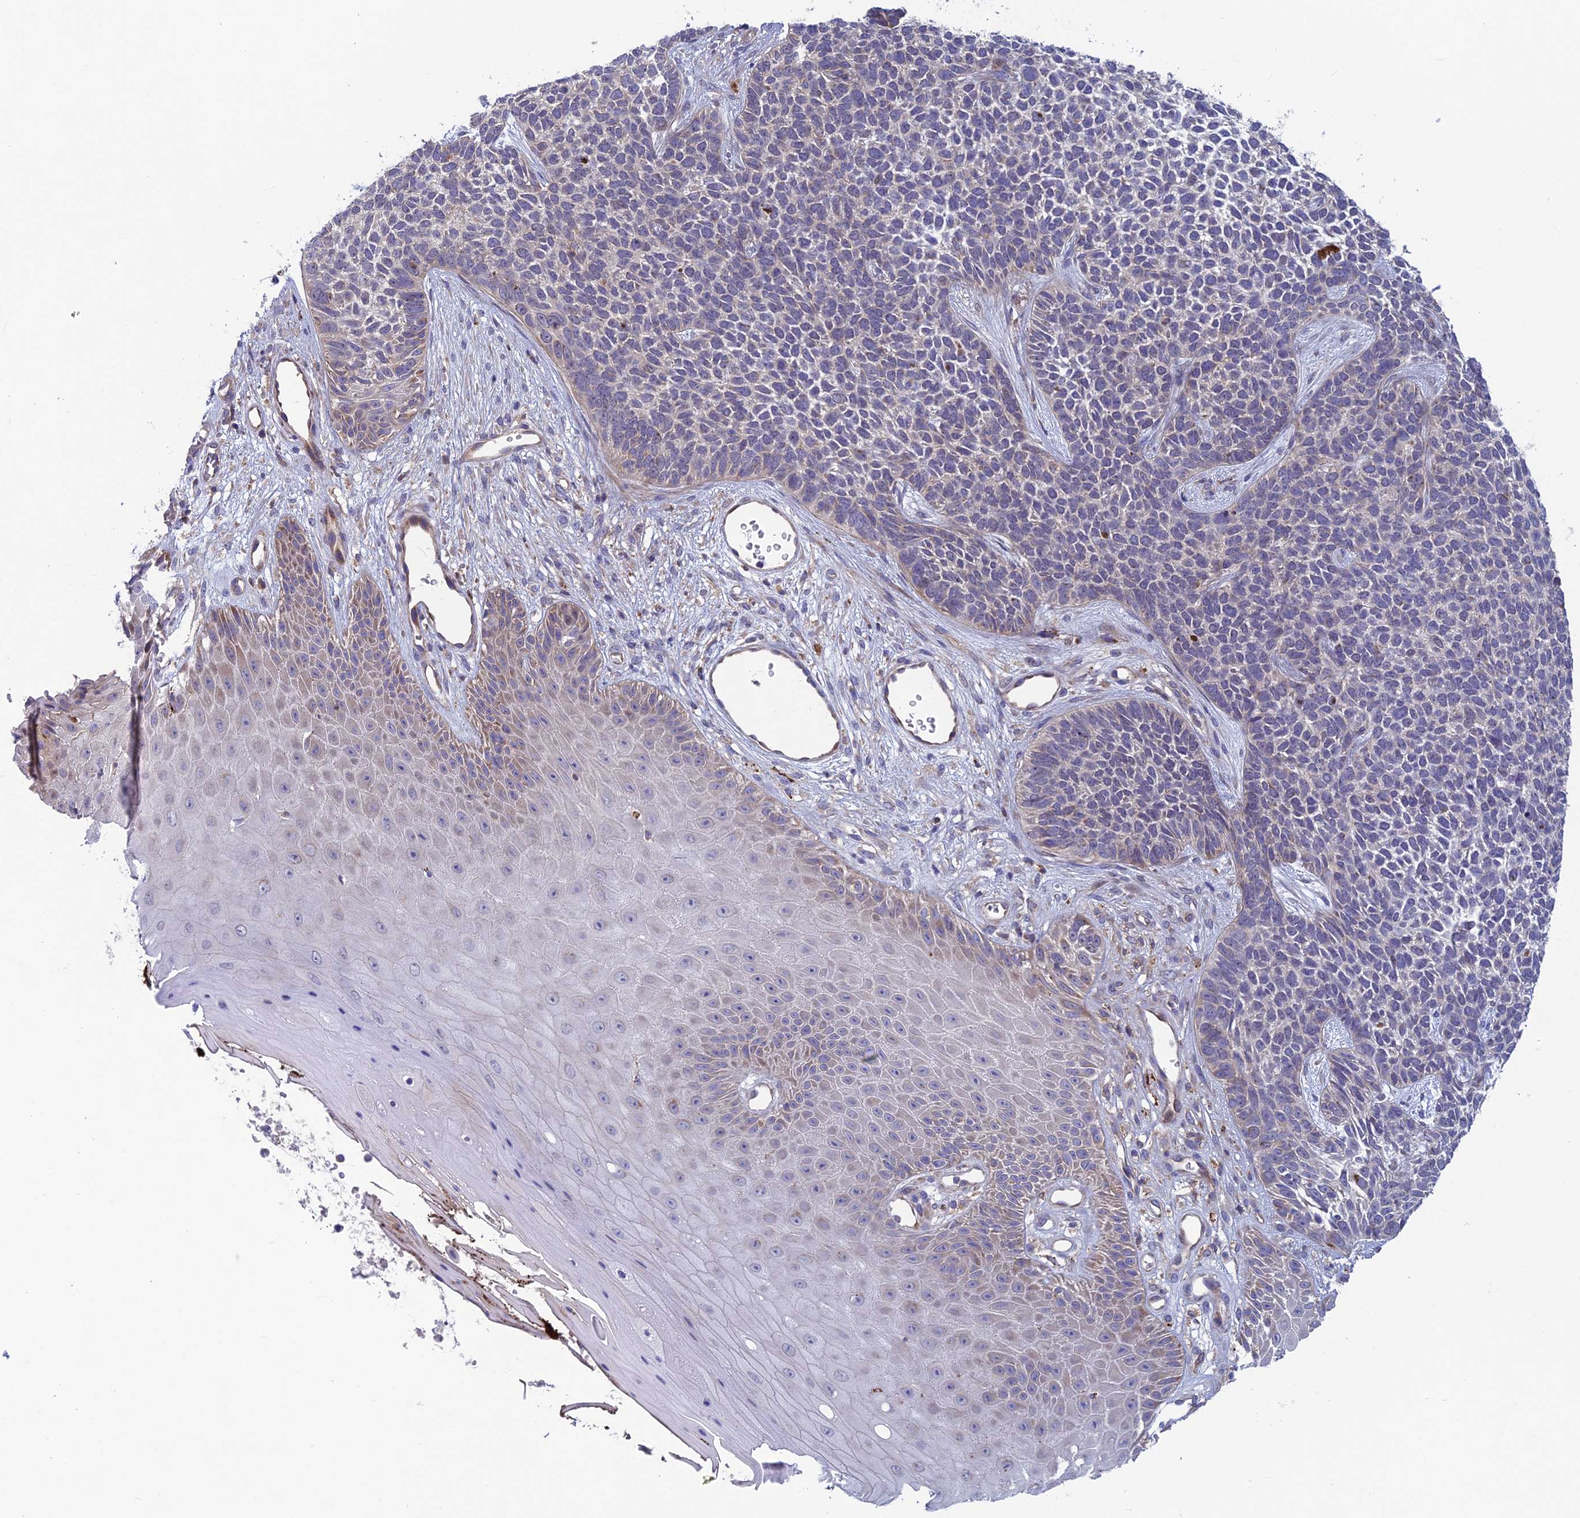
{"staining": {"intensity": "negative", "quantity": "none", "location": "none"}, "tissue": "skin cancer", "cell_type": "Tumor cells", "image_type": "cancer", "snomed": [{"axis": "morphology", "description": "Basal cell carcinoma"}, {"axis": "topography", "description": "Skin"}], "caption": "High power microscopy photomicrograph of an IHC image of skin cancer (basal cell carcinoma), revealing no significant expression in tumor cells.", "gene": "BLTP2", "patient": {"sex": "female", "age": 84}}